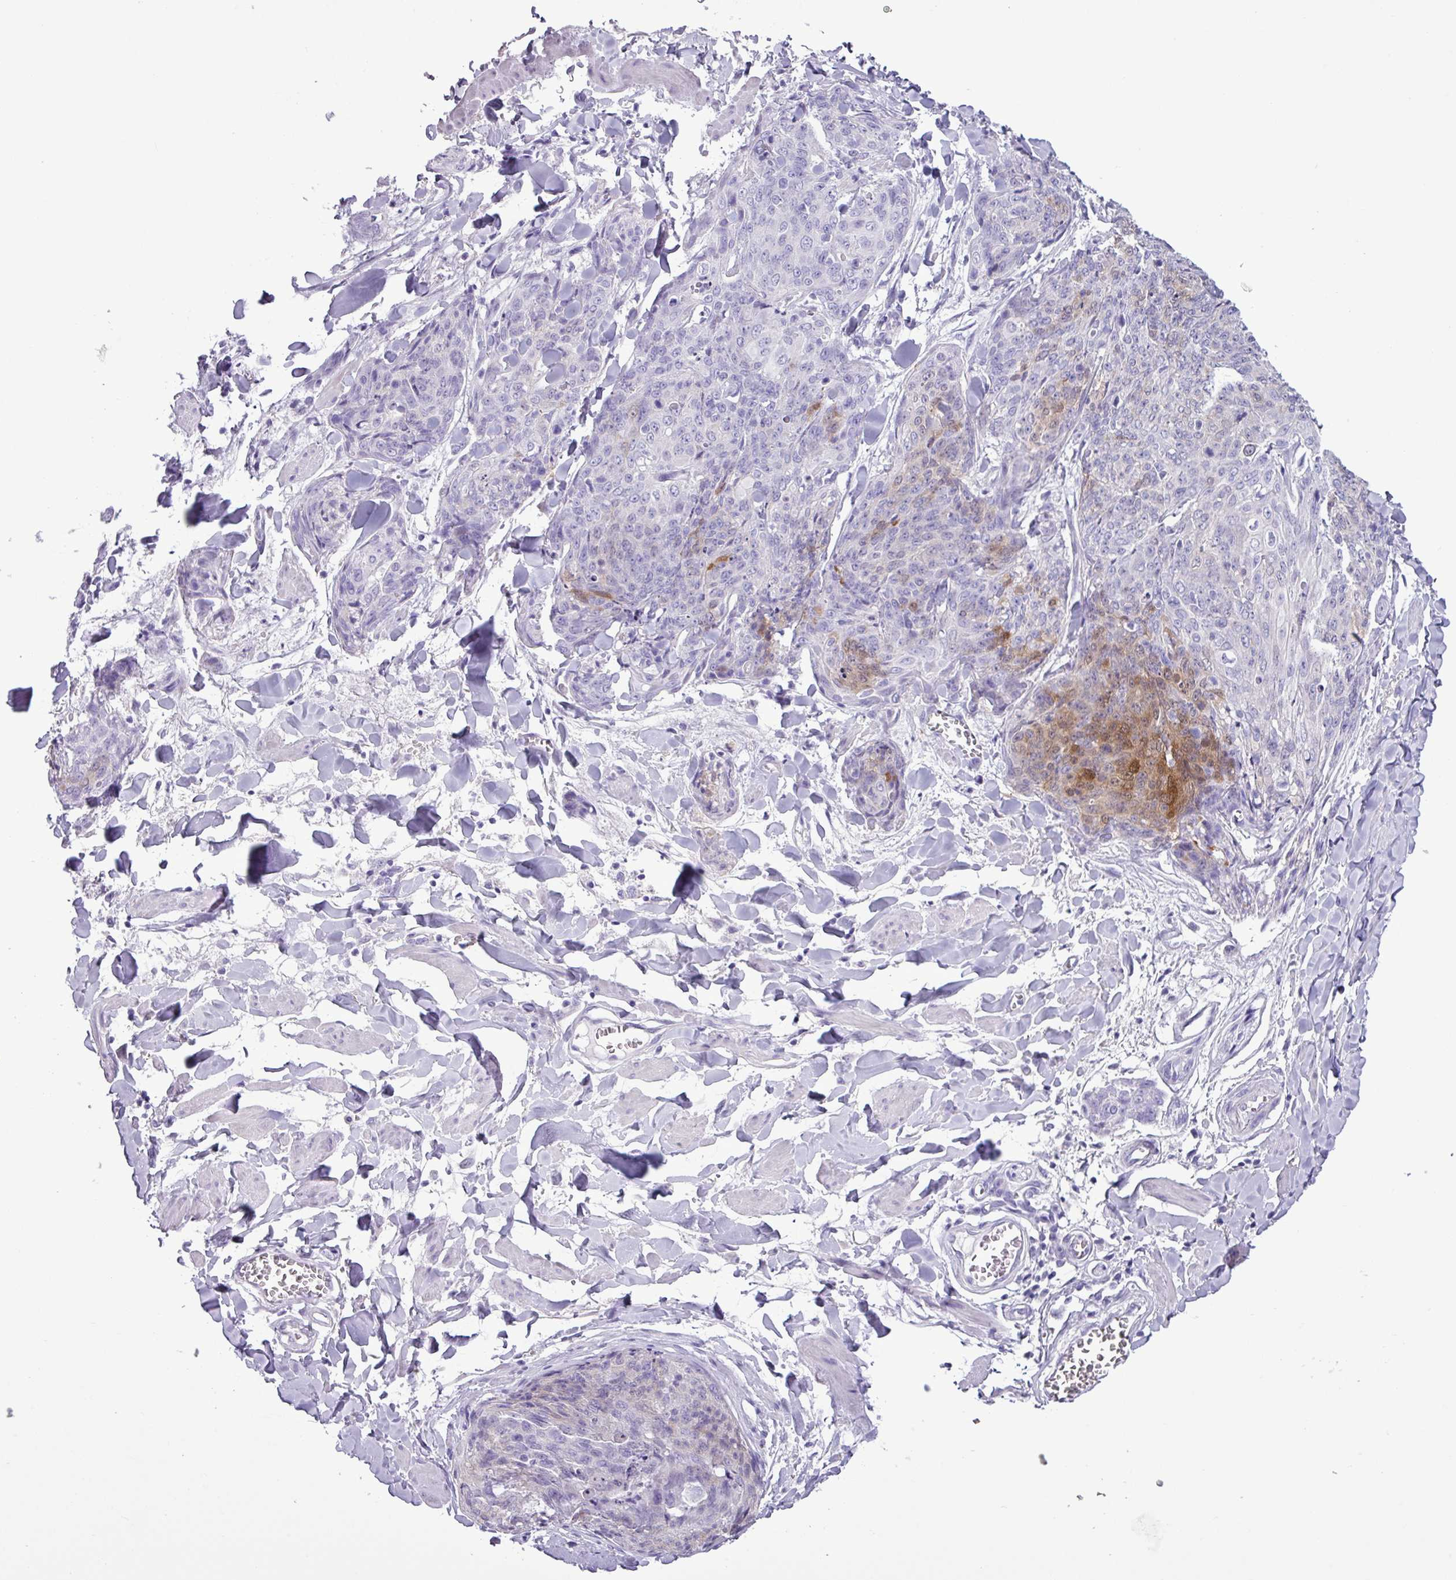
{"staining": {"intensity": "moderate", "quantity": "<25%", "location": "cytoplasmic/membranous,nuclear"}, "tissue": "skin cancer", "cell_type": "Tumor cells", "image_type": "cancer", "snomed": [{"axis": "morphology", "description": "Squamous cell carcinoma, NOS"}, {"axis": "topography", "description": "Skin"}, {"axis": "topography", "description": "Vulva"}], "caption": "Skin squamous cell carcinoma stained for a protein (brown) exhibits moderate cytoplasmic/membranous and nuclear positive positivity in approximately <25% of tumor cells.", "gene": "ALDH3A1", "patient": {"sex": "female", "age": 85}}